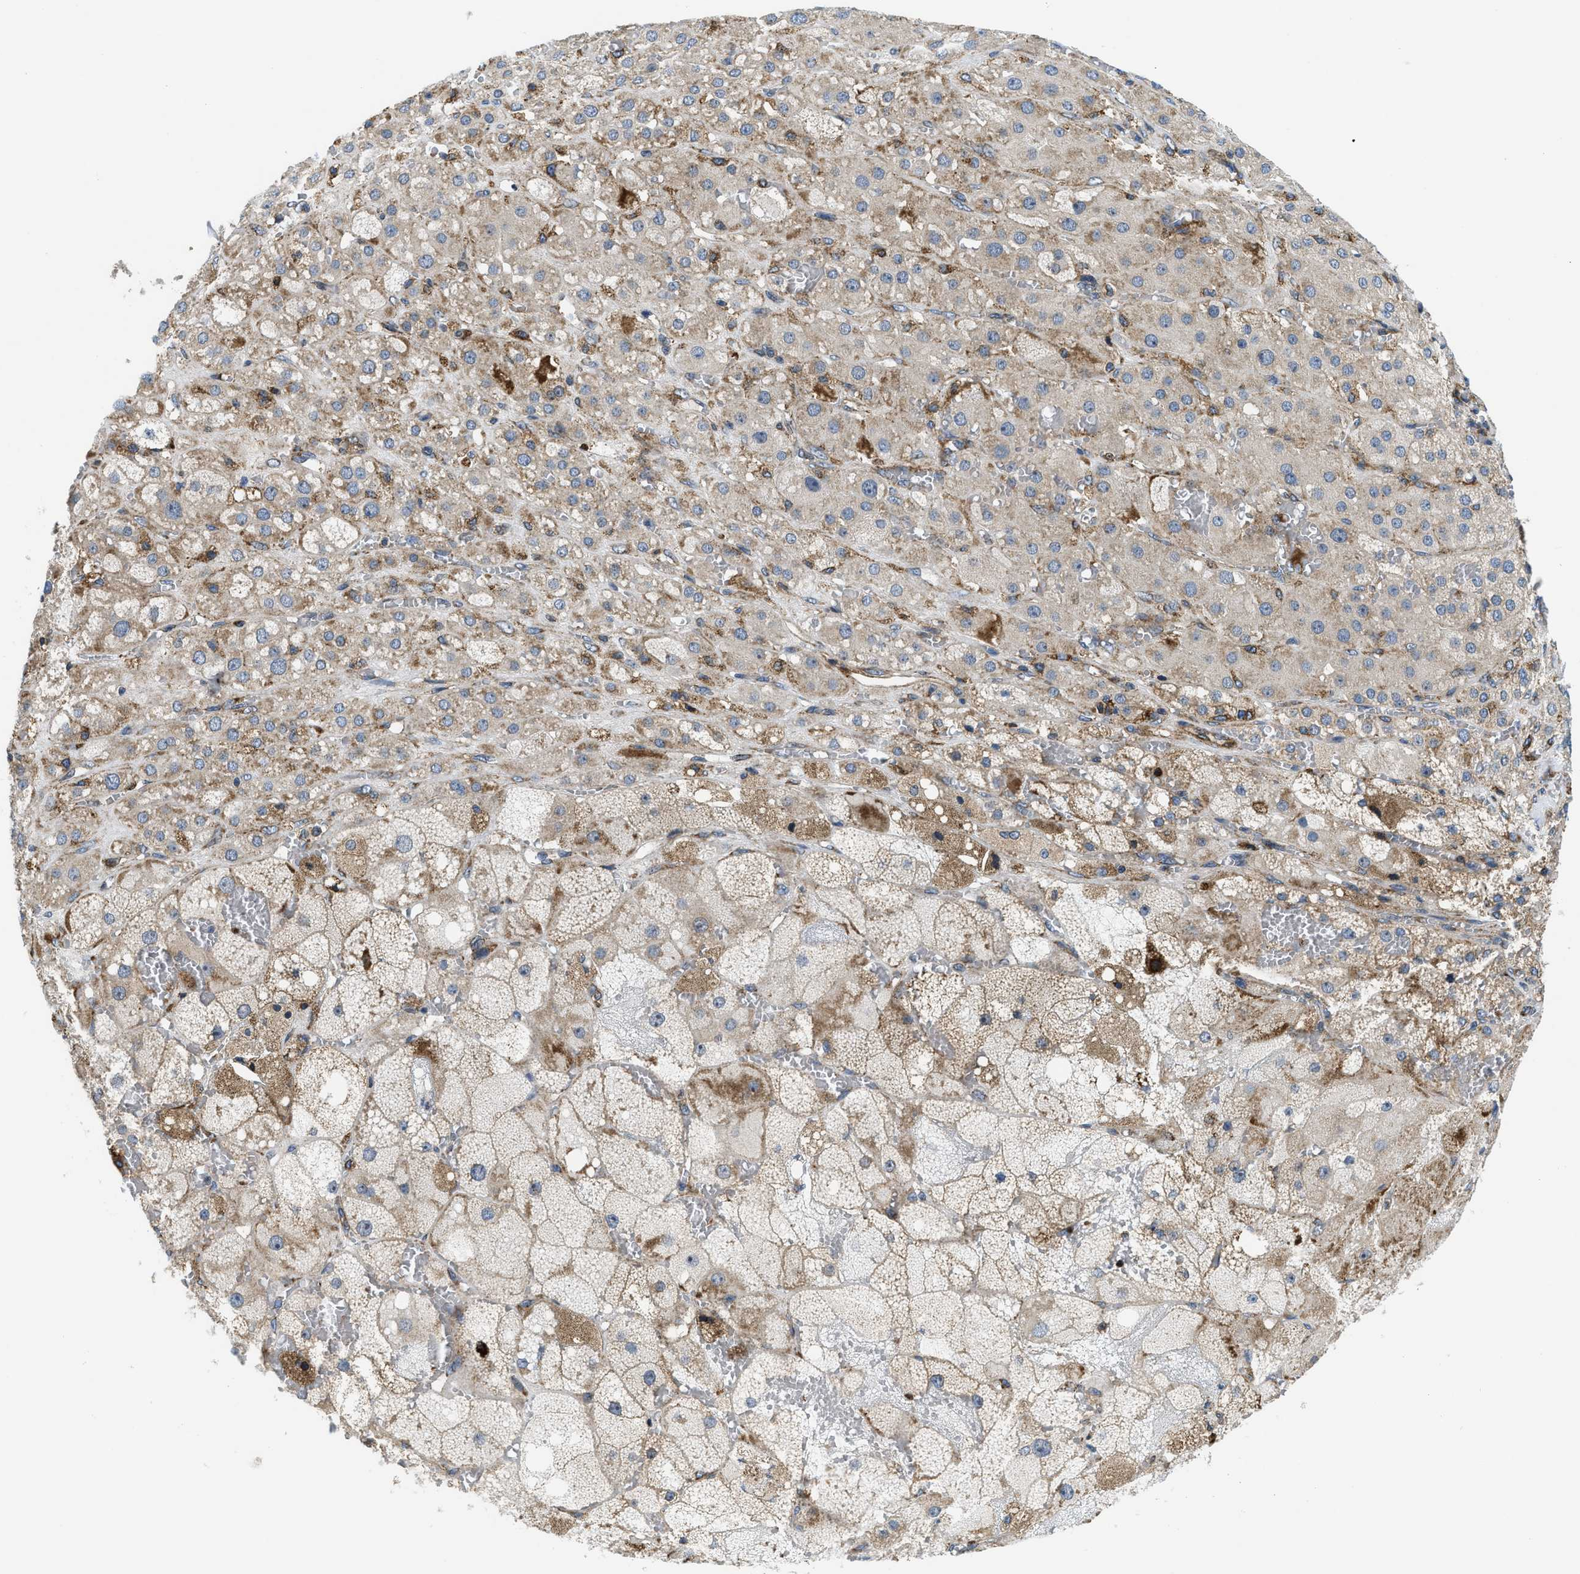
{"staining": {"intensity": "moderate", "quantity": ">75%", "location": "cytoplasmic/membranous"}, "tissue": "adrenal gland", "cell_type": "Glandular cells", "image_type": "normal", "snomed": [{"axis": "morphology", "description": "Normal tissue, NOS"}, {"axis": "topography", "description": "Adrenal gland"}], "caption": "Approximately >75% of glandular cells in normal adrenal gland show moderate cytoplasmic/membranous protein positivity as visualized by brown immunohistochemical staining.", "gene": "CSPG4", "patient": {"sex": "female", "age": 47}}